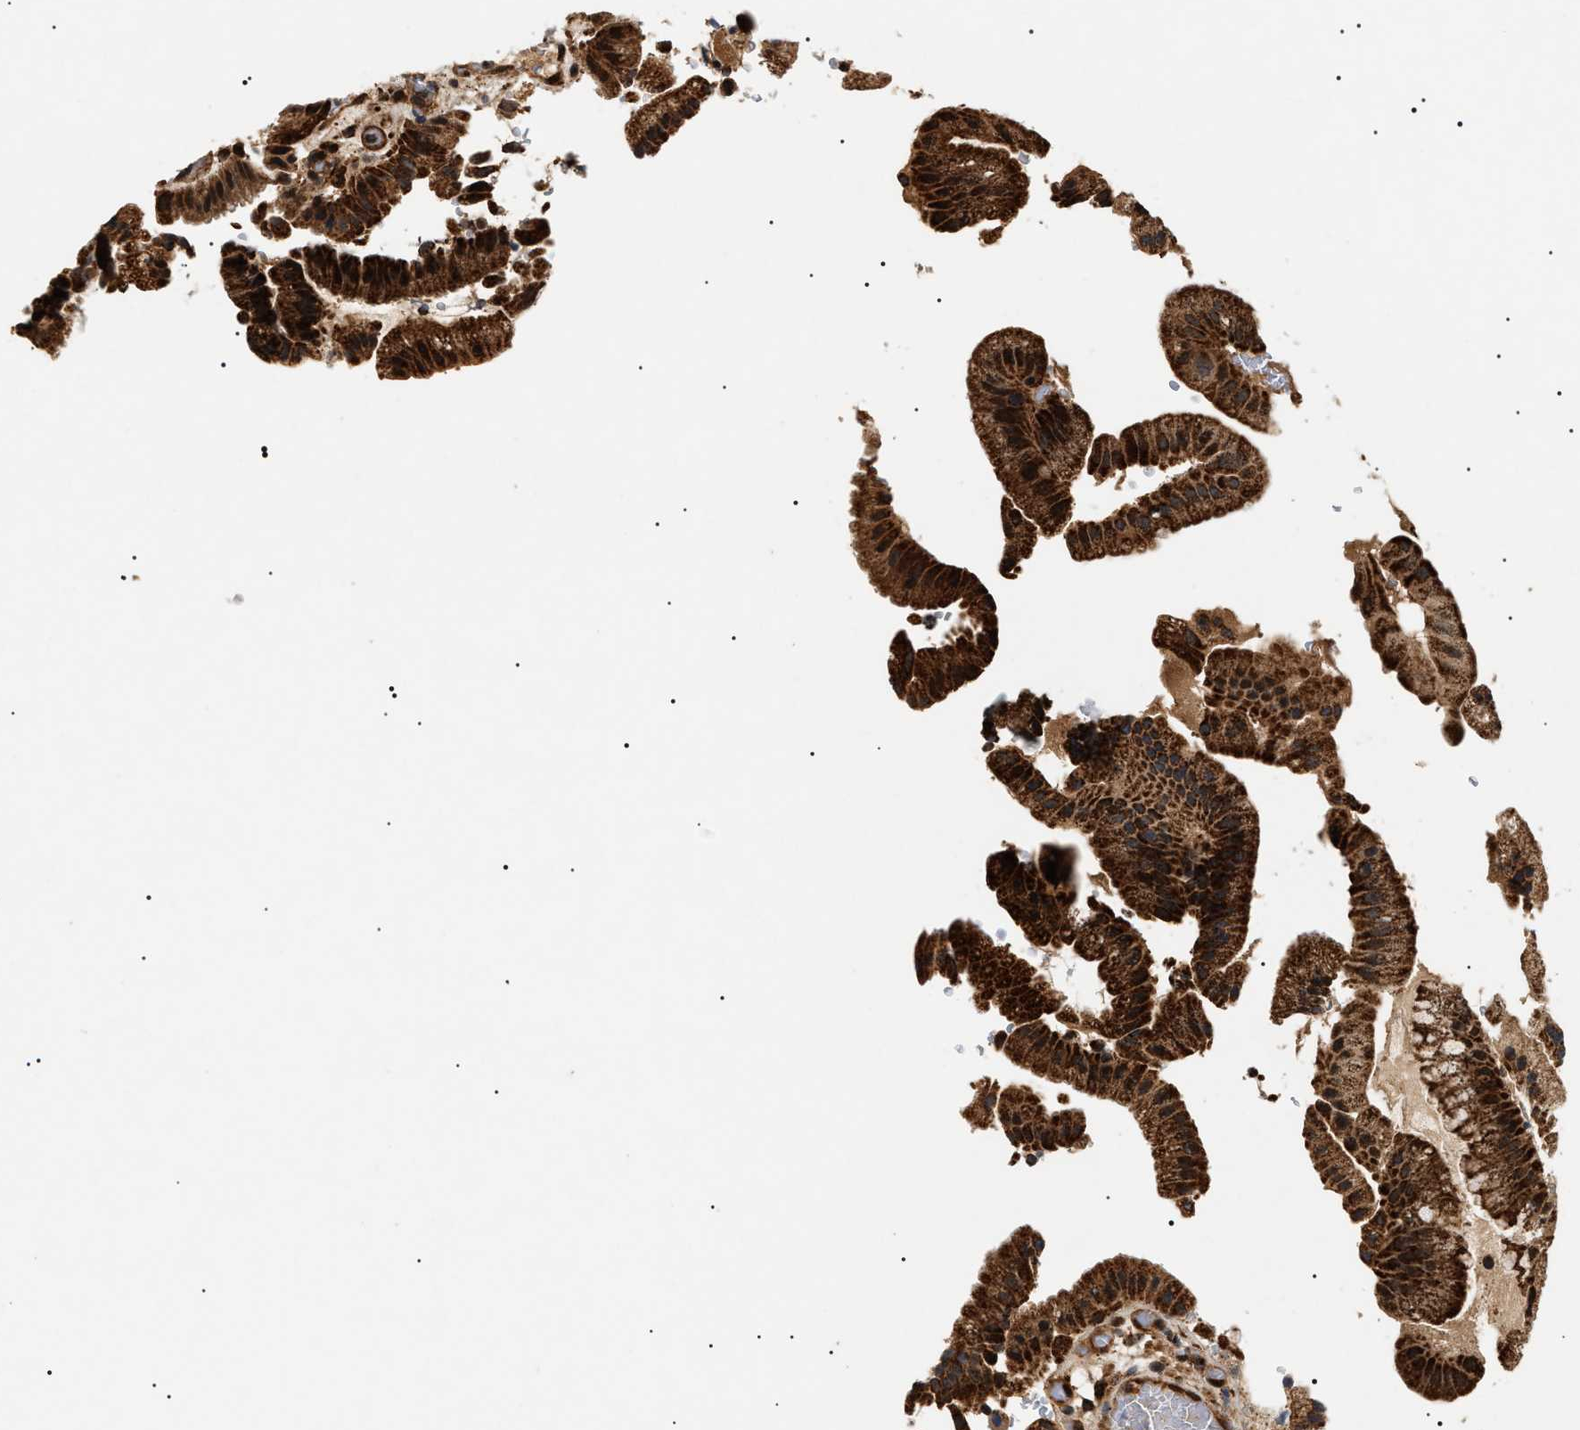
{"staining": {"intensity": "strong", "quantity": ">75%", "location": "cytoplasmic/membranous"}, "tissue": "gallbladder", "cell_type": "Glandular cells", "image_type": "normal", "snomed": [{"axis": "morphology", "description": "Normal tissue, NOS"}, {"axis": "topography", "description": "Gallbladder"}], "caption": "Protein analysis of normal gallbladder displays strong cytoplasmic/membranous staining in approximately >75% of glandular cells.", "gene": "ZBTB26", "patient": {"sex": "male", "age": 49}}